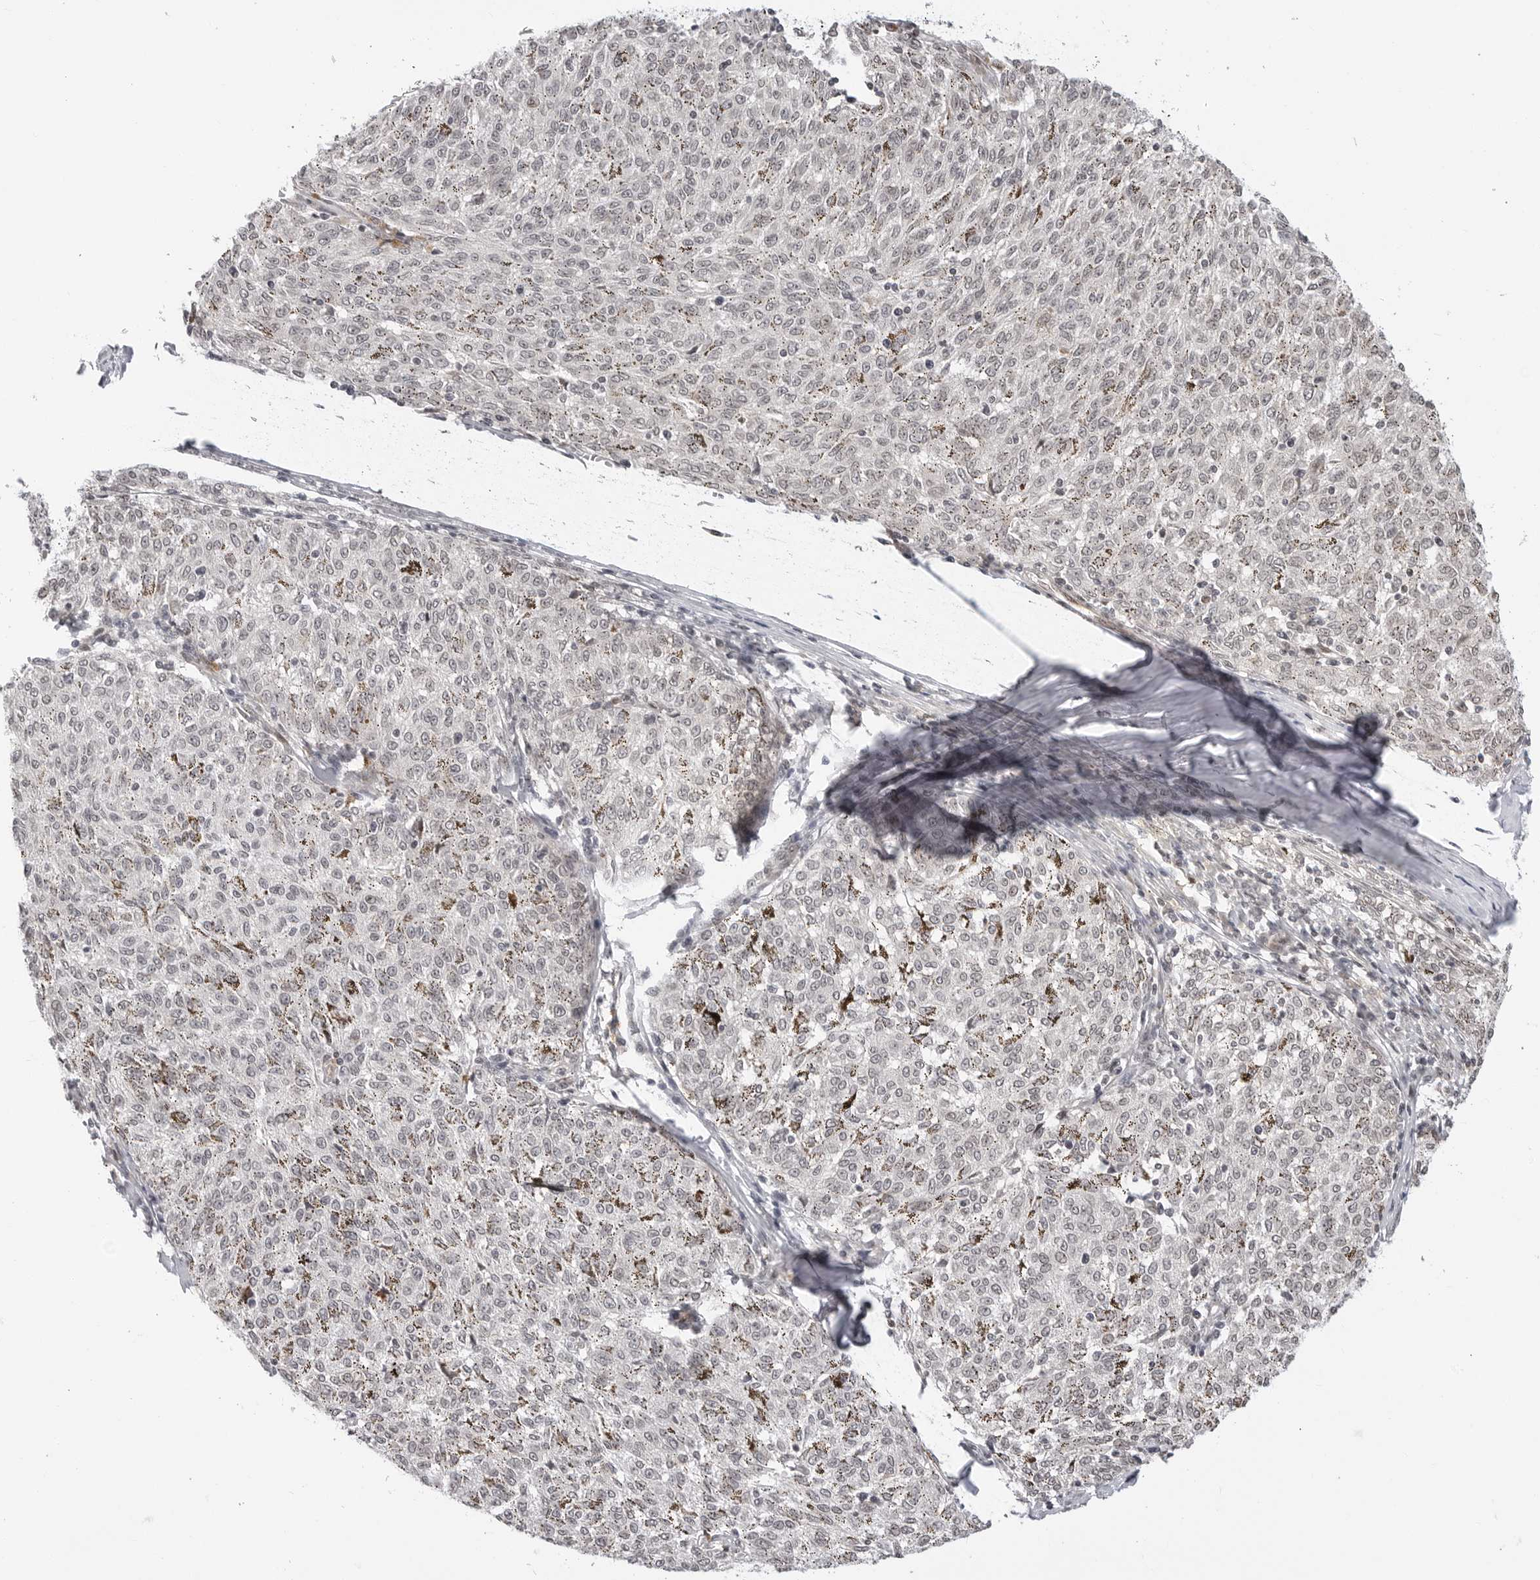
{"staining": {"intensity": "negative", "quantity": "none", "location": "none"}, "tissue": "melanoma", "cell_type": "Tumor cells", "image_type": "cancer", "snomed": [{"axis": "morphology", "description": "Malignant melanoma, NOS"}, {"axis": "topography", "description": "Skin"}], "caption": "Immunohistochemical staining of human malignant melanoma displays no significant positivity in tumor cells. Nuclei are stained in blue.", "gene": "C8orf33", "patient": {"sex": "female", "age": 72}}